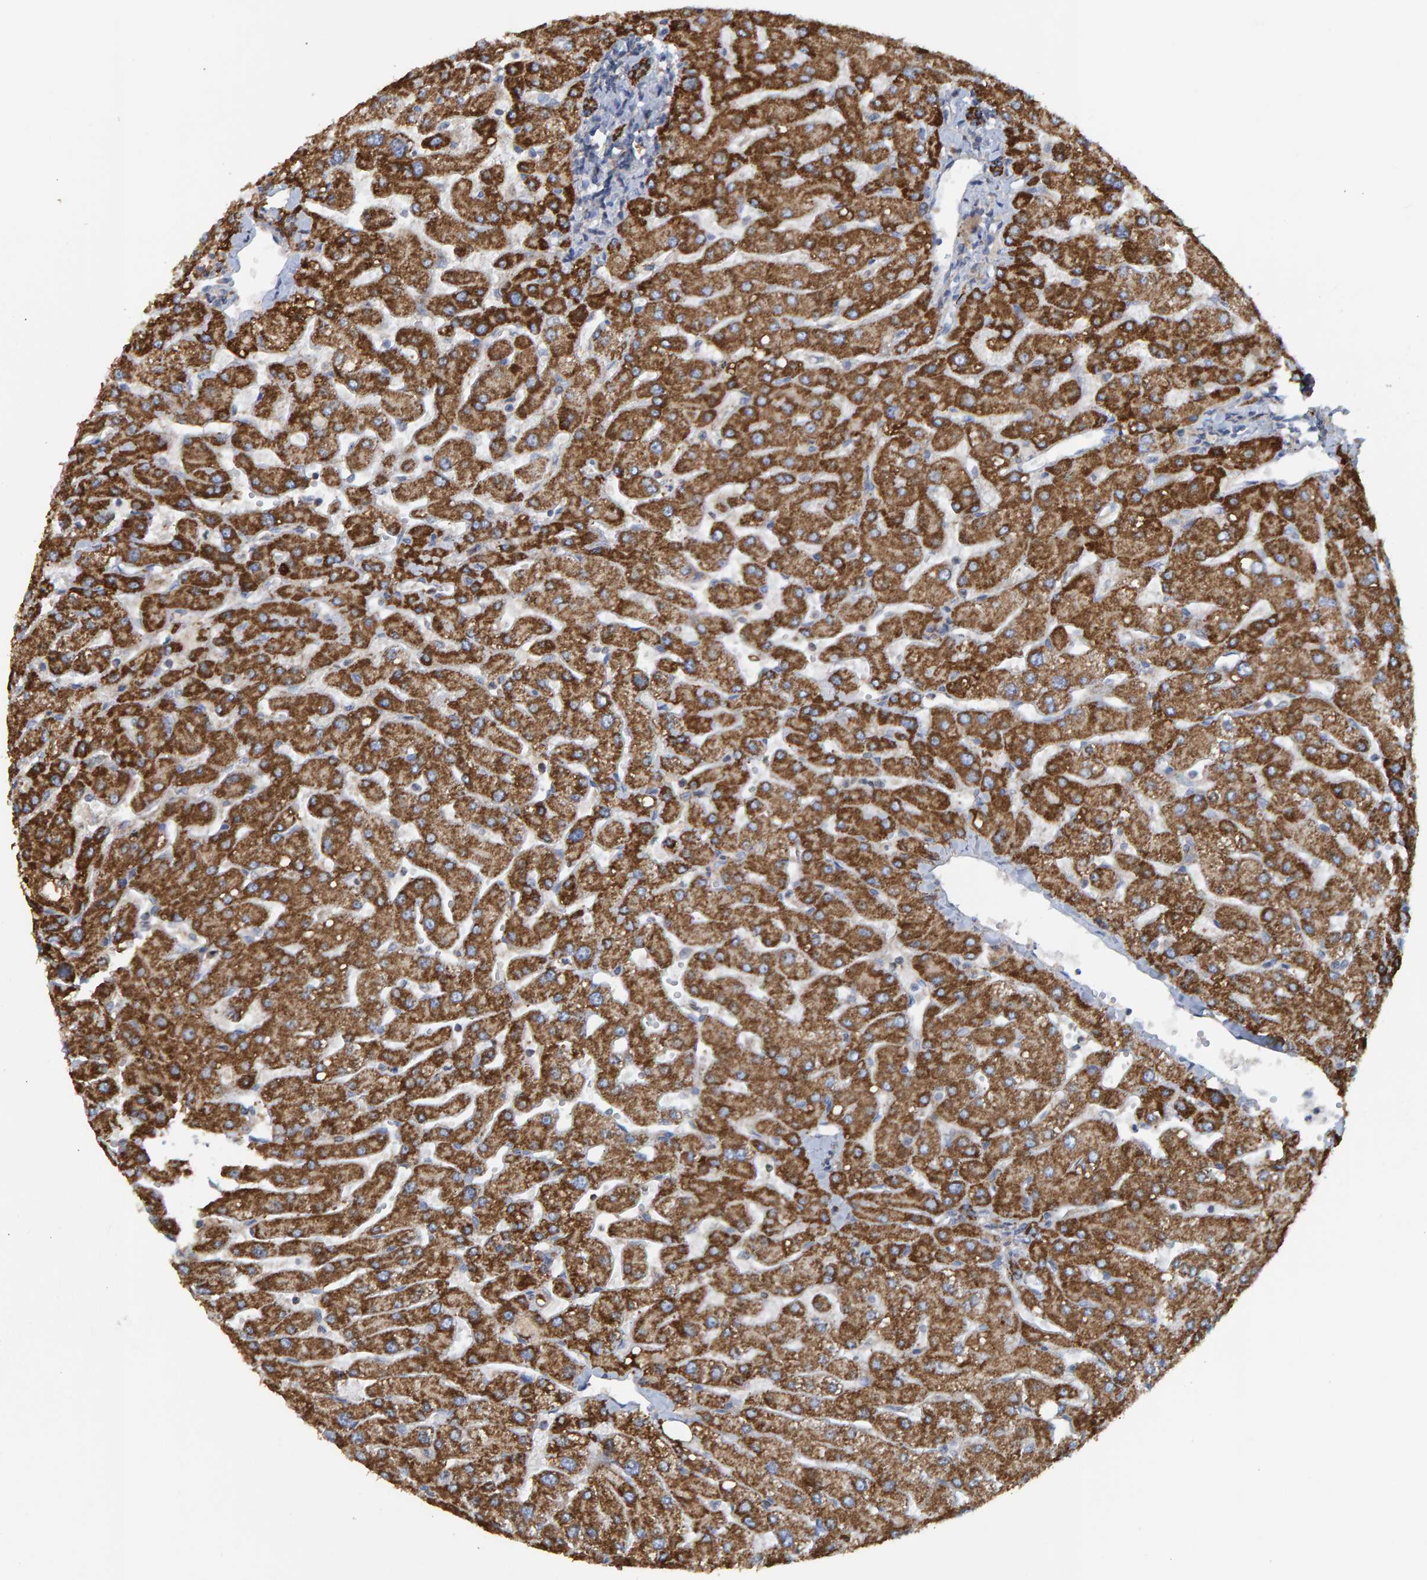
{"staining": {"intensity": "strong", "quantity": ">75%", "location": "cytoplasmic/membranous"}, "tissue": "liver", "cell_type": "Cholangiocytes", "image_type": "normal", "snomed": [{"axis": "morphology", "description": "Normal tissue, NOS"}, {"axis": "topography", "description": "Liver"}], "caption": "The photomicrograph displays a brown stain indicating the presence of a protein in the cytoplasmic/membranous of cholangiocytes in liver. (Brightfield microscopy of DAB IHC at high magnification).", "gene": "LRSAM1", "patient": {"sex": "male", "age": 55}}